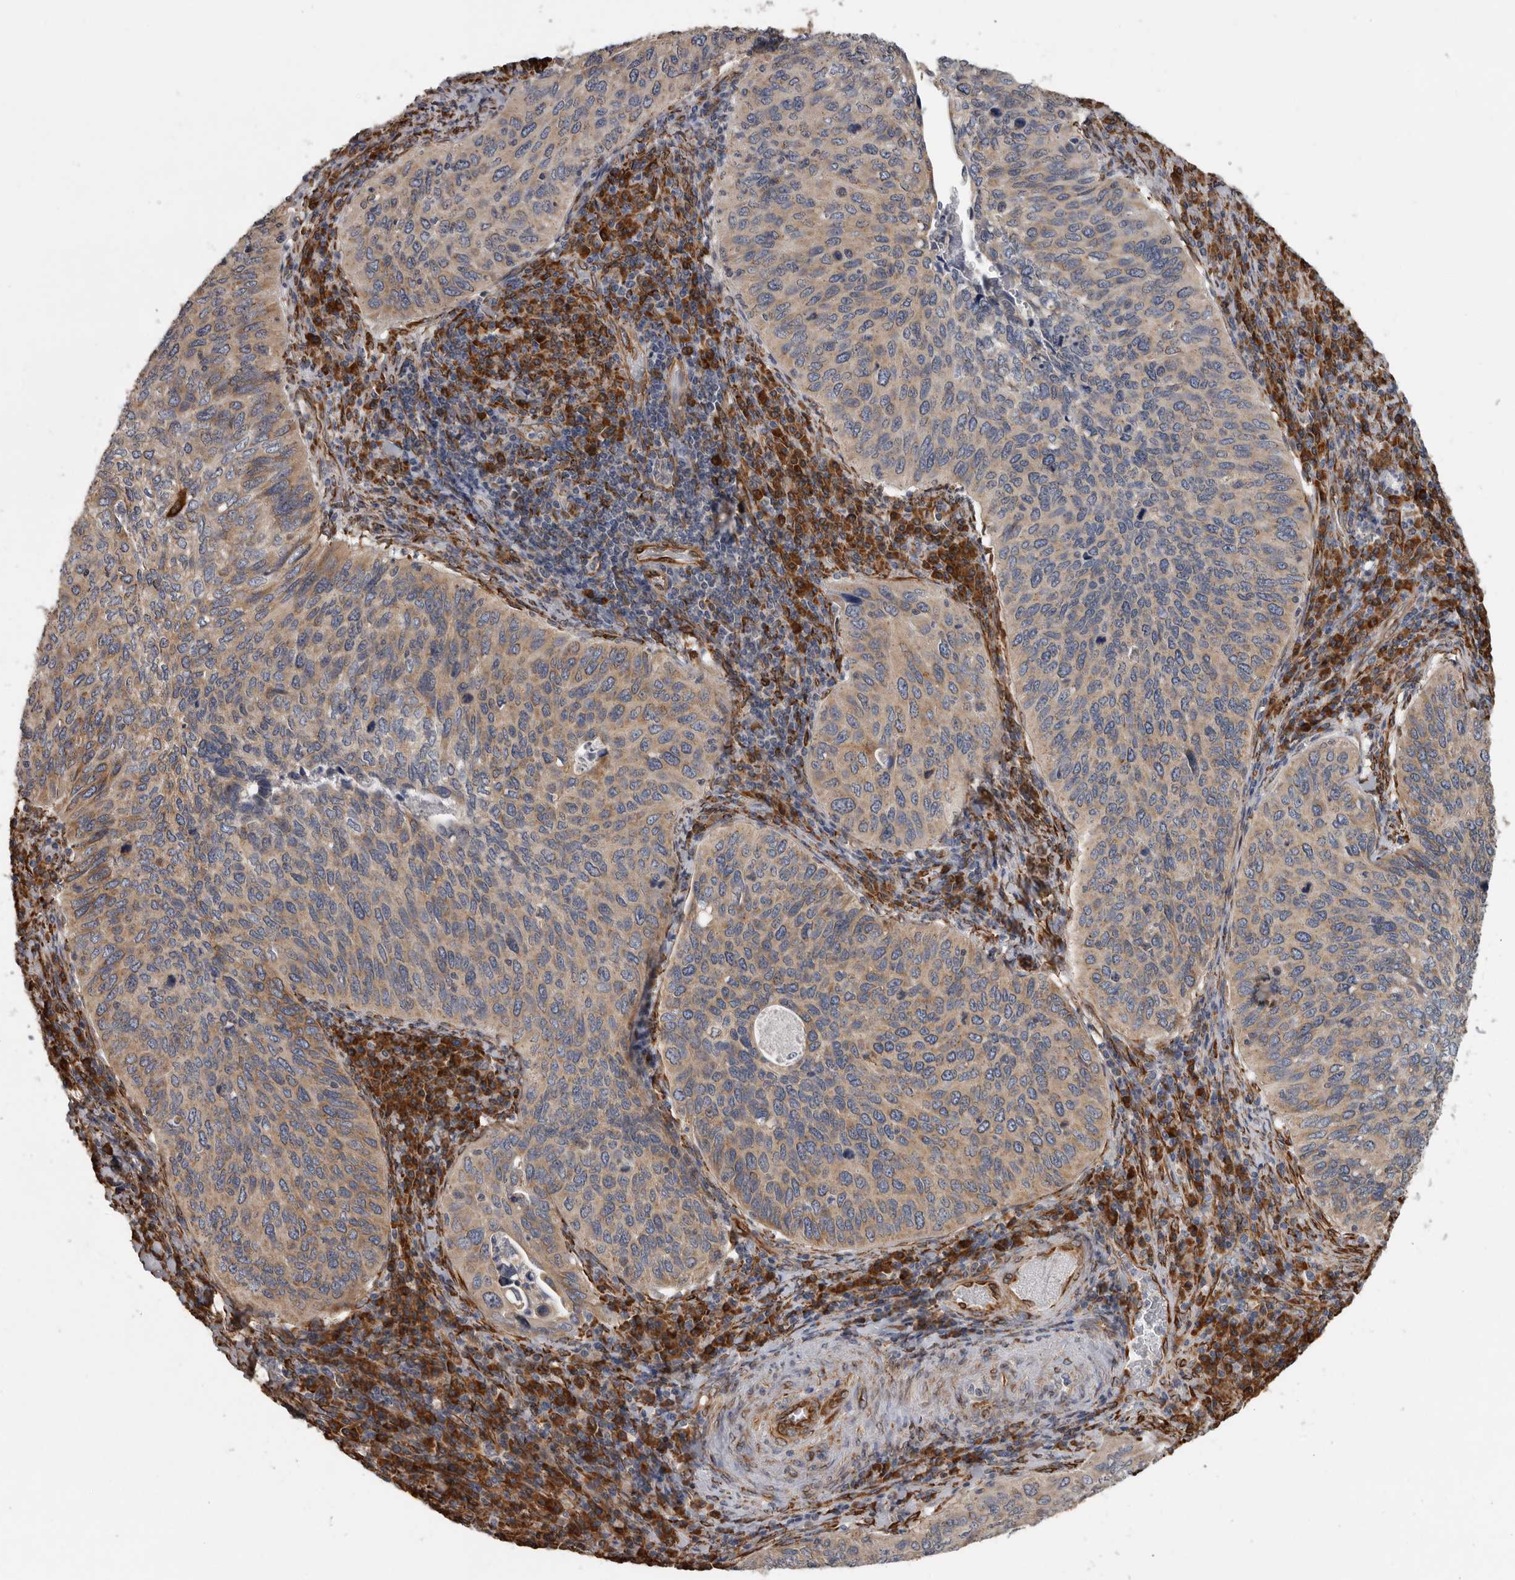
{"staining": {"intensity": "weak", "quantity": ">75%", "location": "cytoplasmic/membranous"}, "tissue": "cervical cancer", "cell_type": "Tumor cells", "image_type": "cancer", "snomed": [{"axis": "morphology", "description": "Squamous cell carcinoma, NOS"}, {"axis": "topography", "description": "Cervix"}], "caption": "This is a photomicrograph of IHC staining of cervical squamous cell carcinoma, which shows weak expression in the cytoplasmic/membranous of tumor cells.", "gene": "CEP350", "patient": {"sex": "female", "age": 38}}